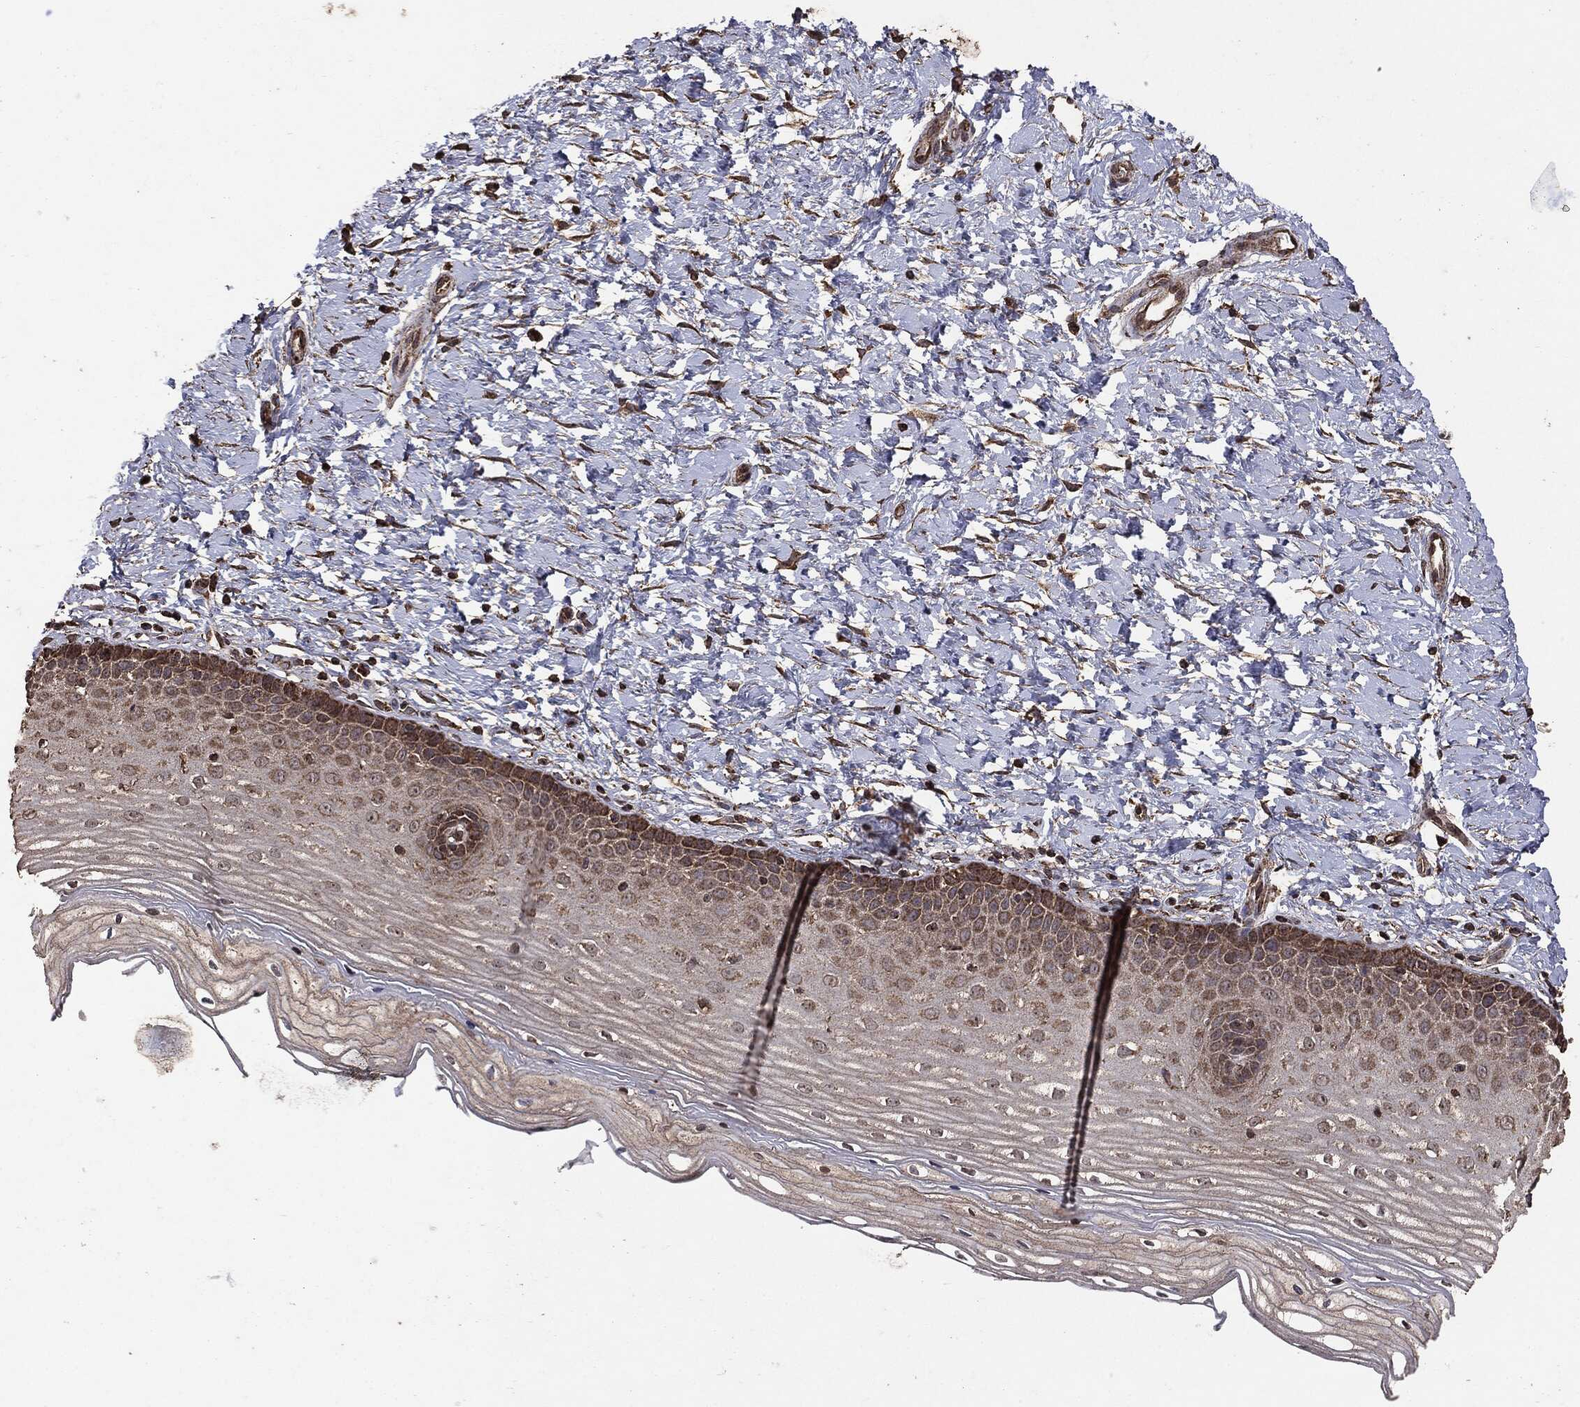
{"staining": {"intensity": "weak", "quantity": "25%-75%", "location": "cytoplasmic/membranous"}, "tissue": "cervix", "cell_type": "Glandular cells", "image_type": "normal", "snomed": [{"axis": "morphology", "description": "Normal tissue, NOS"}, {"axis": "topography", "description": "Cervix"}], "caption": "Benign cervix displays weak cytoplasmic/membranous expression in approximately 25%-75% of glandular cells (Brightfield microscopy of DAB IHC at high magnification)..", "gene": "MTOR", "patient": {"sex": "female", "age": 37}}